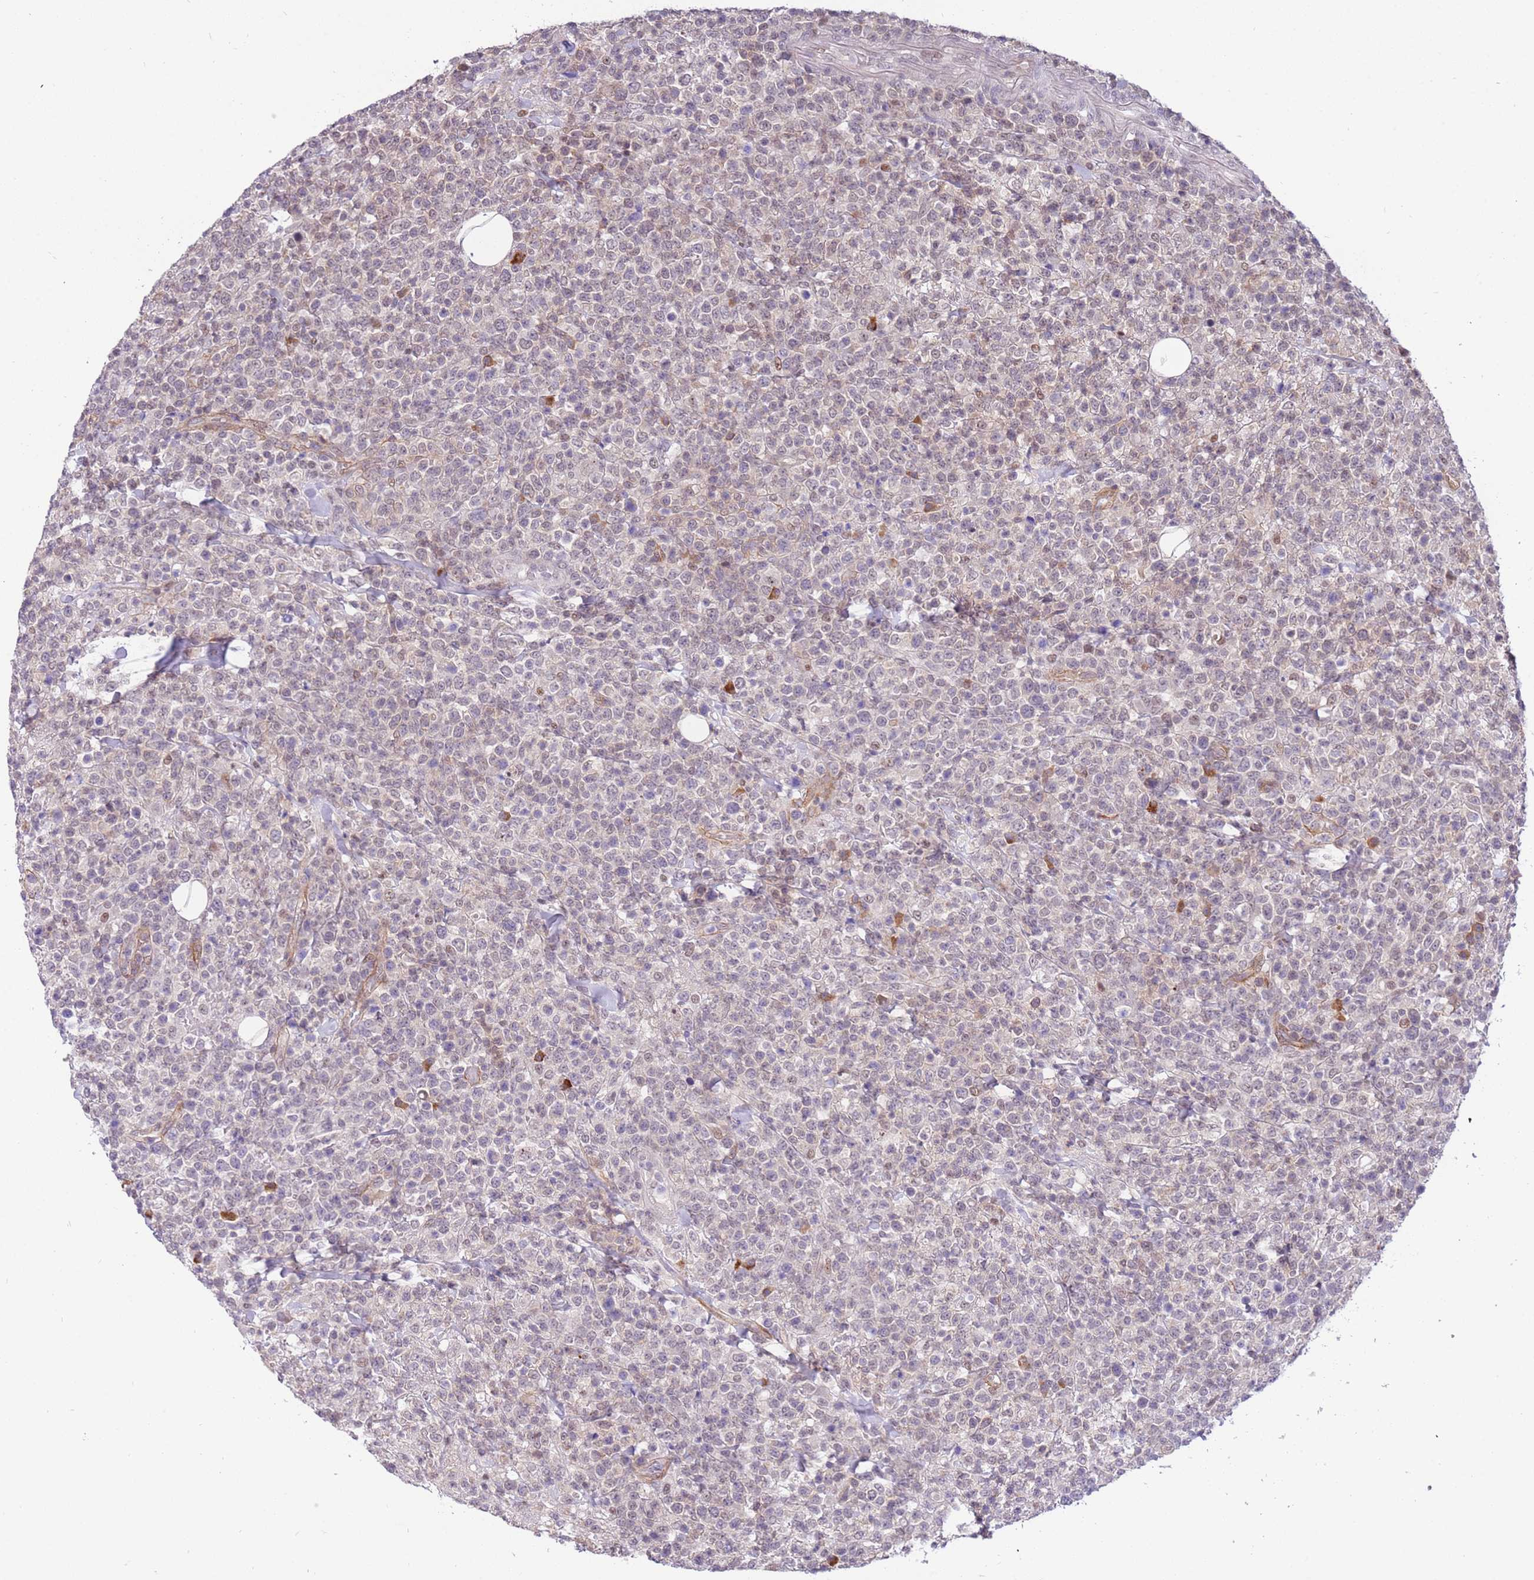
{"staining": {"intensity": "negative", "quantity": "none", "location": "none"}, "tissue": "lymphoma", "cell_type": "Tumor cells", "image_type": "cancer", "snomed": [{"axis": "morphology", "description": "Malignant lymphoma, non-Hodgkin's type, High grade"}, {"axis": "topography", "description": "Colon"}], "caption": "This is an IHC micrograph of lymphoma. There is no staining in tumor cells.", "gene": "MAGEF1", "patient": {"sex": "female", "age": 53}}